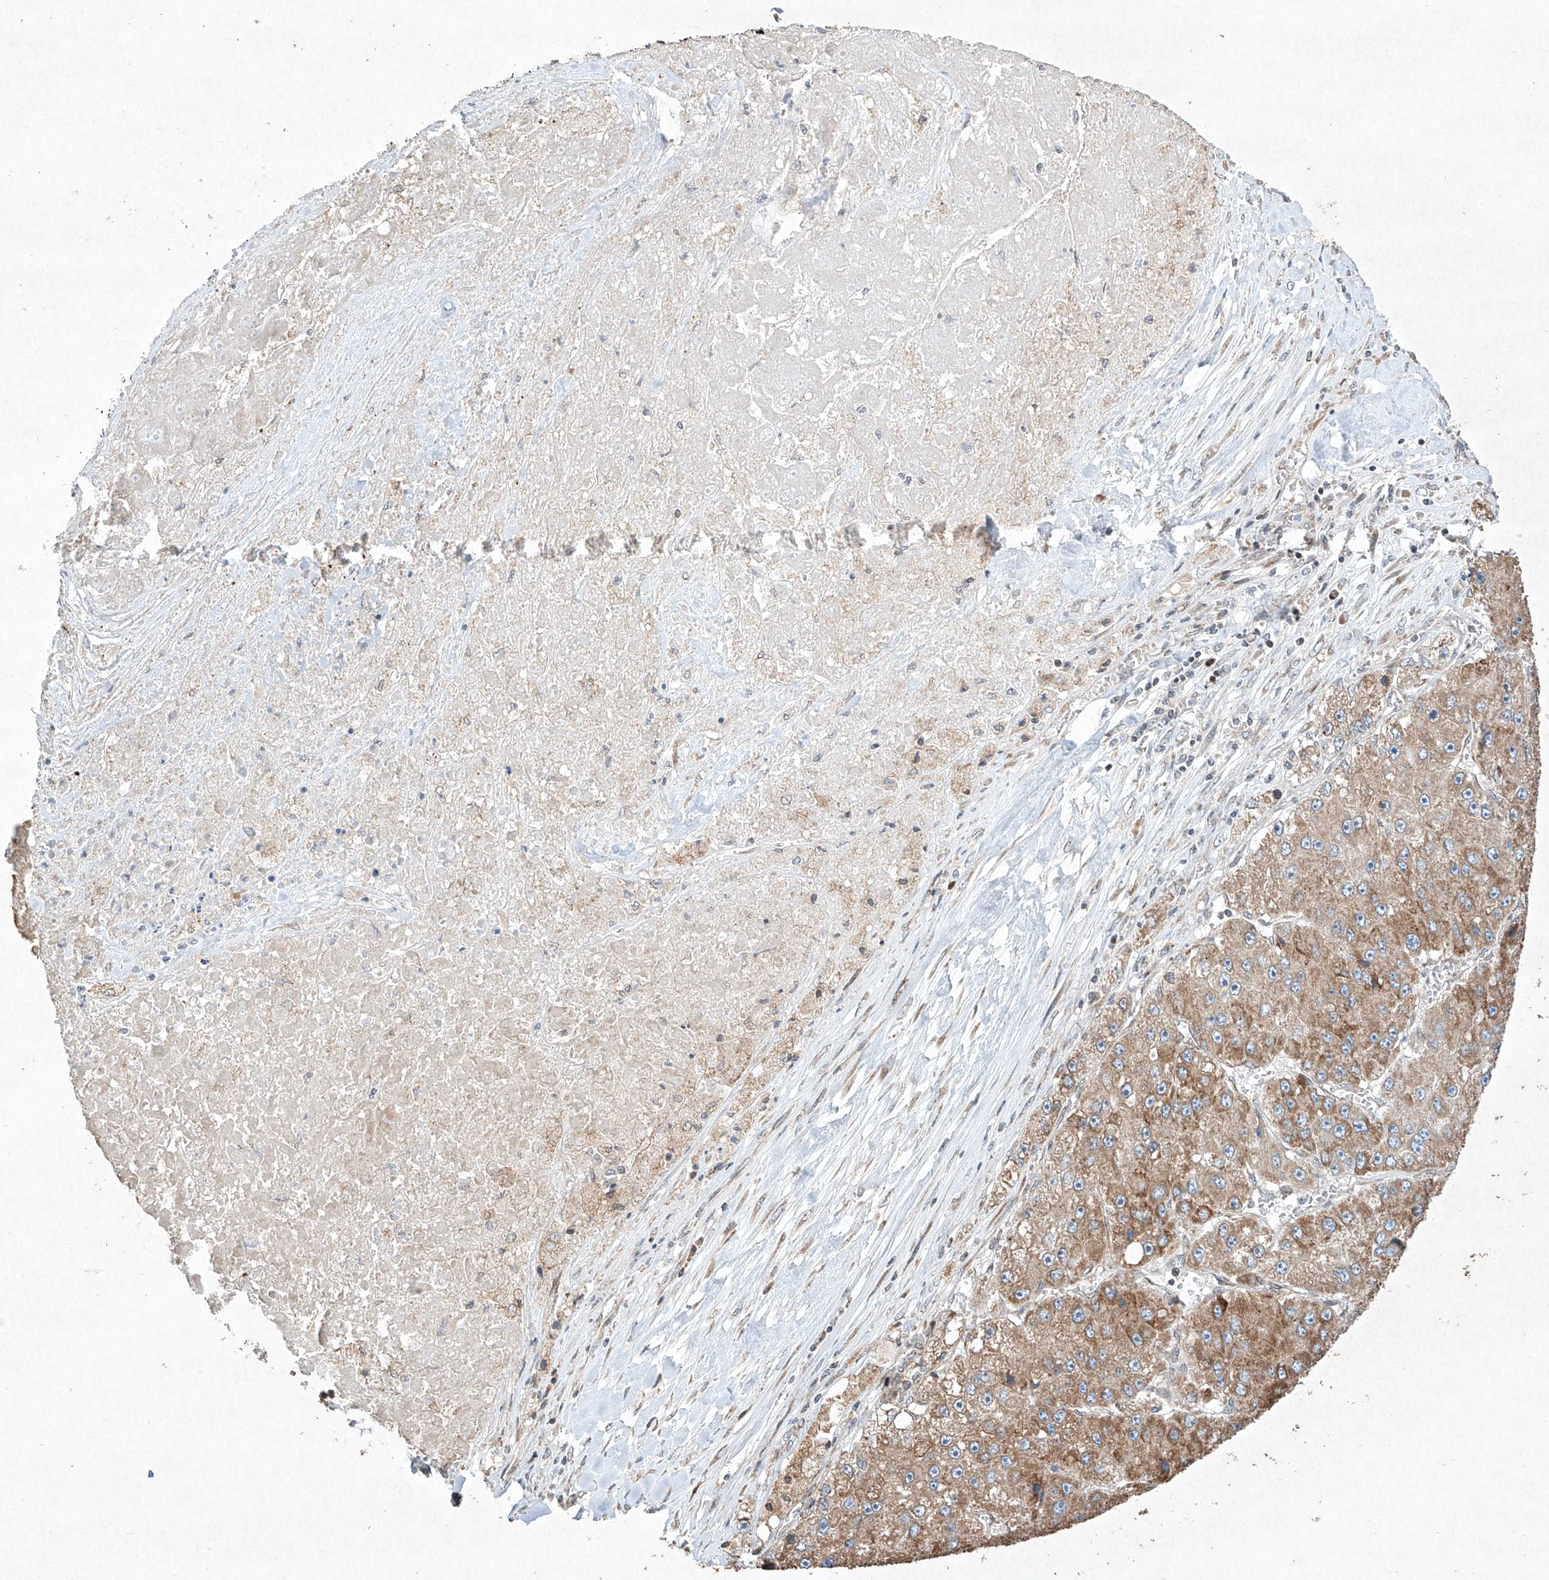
{"staining": {"intensity": "moderate", "quantity": ">75%", "location": "cytoplasmic/membranous"}, "tissue": "liver cancer", "cell_type": "Tumor cells", "image_type": "cancer", "snomed": [{"axis": "morphology", "description": "Carcinoma, Hepatocellular, NOS"}, {"axis": "topography", "description": "Liver"}], "caption": "Liver hepatocellular carcinoma stained with immunohistochemistry exhibits moderate cytoplasmic/membranous expression in about >75% of tumor cells. The staining was performed using DAB (3,3'-diaminobenzidine), with brown indicating positive protein expression. Nuclei are stained blue with hematoxylin.", "gene": "SEMA3B", "patient": {"sex": "female", "age": 73}}